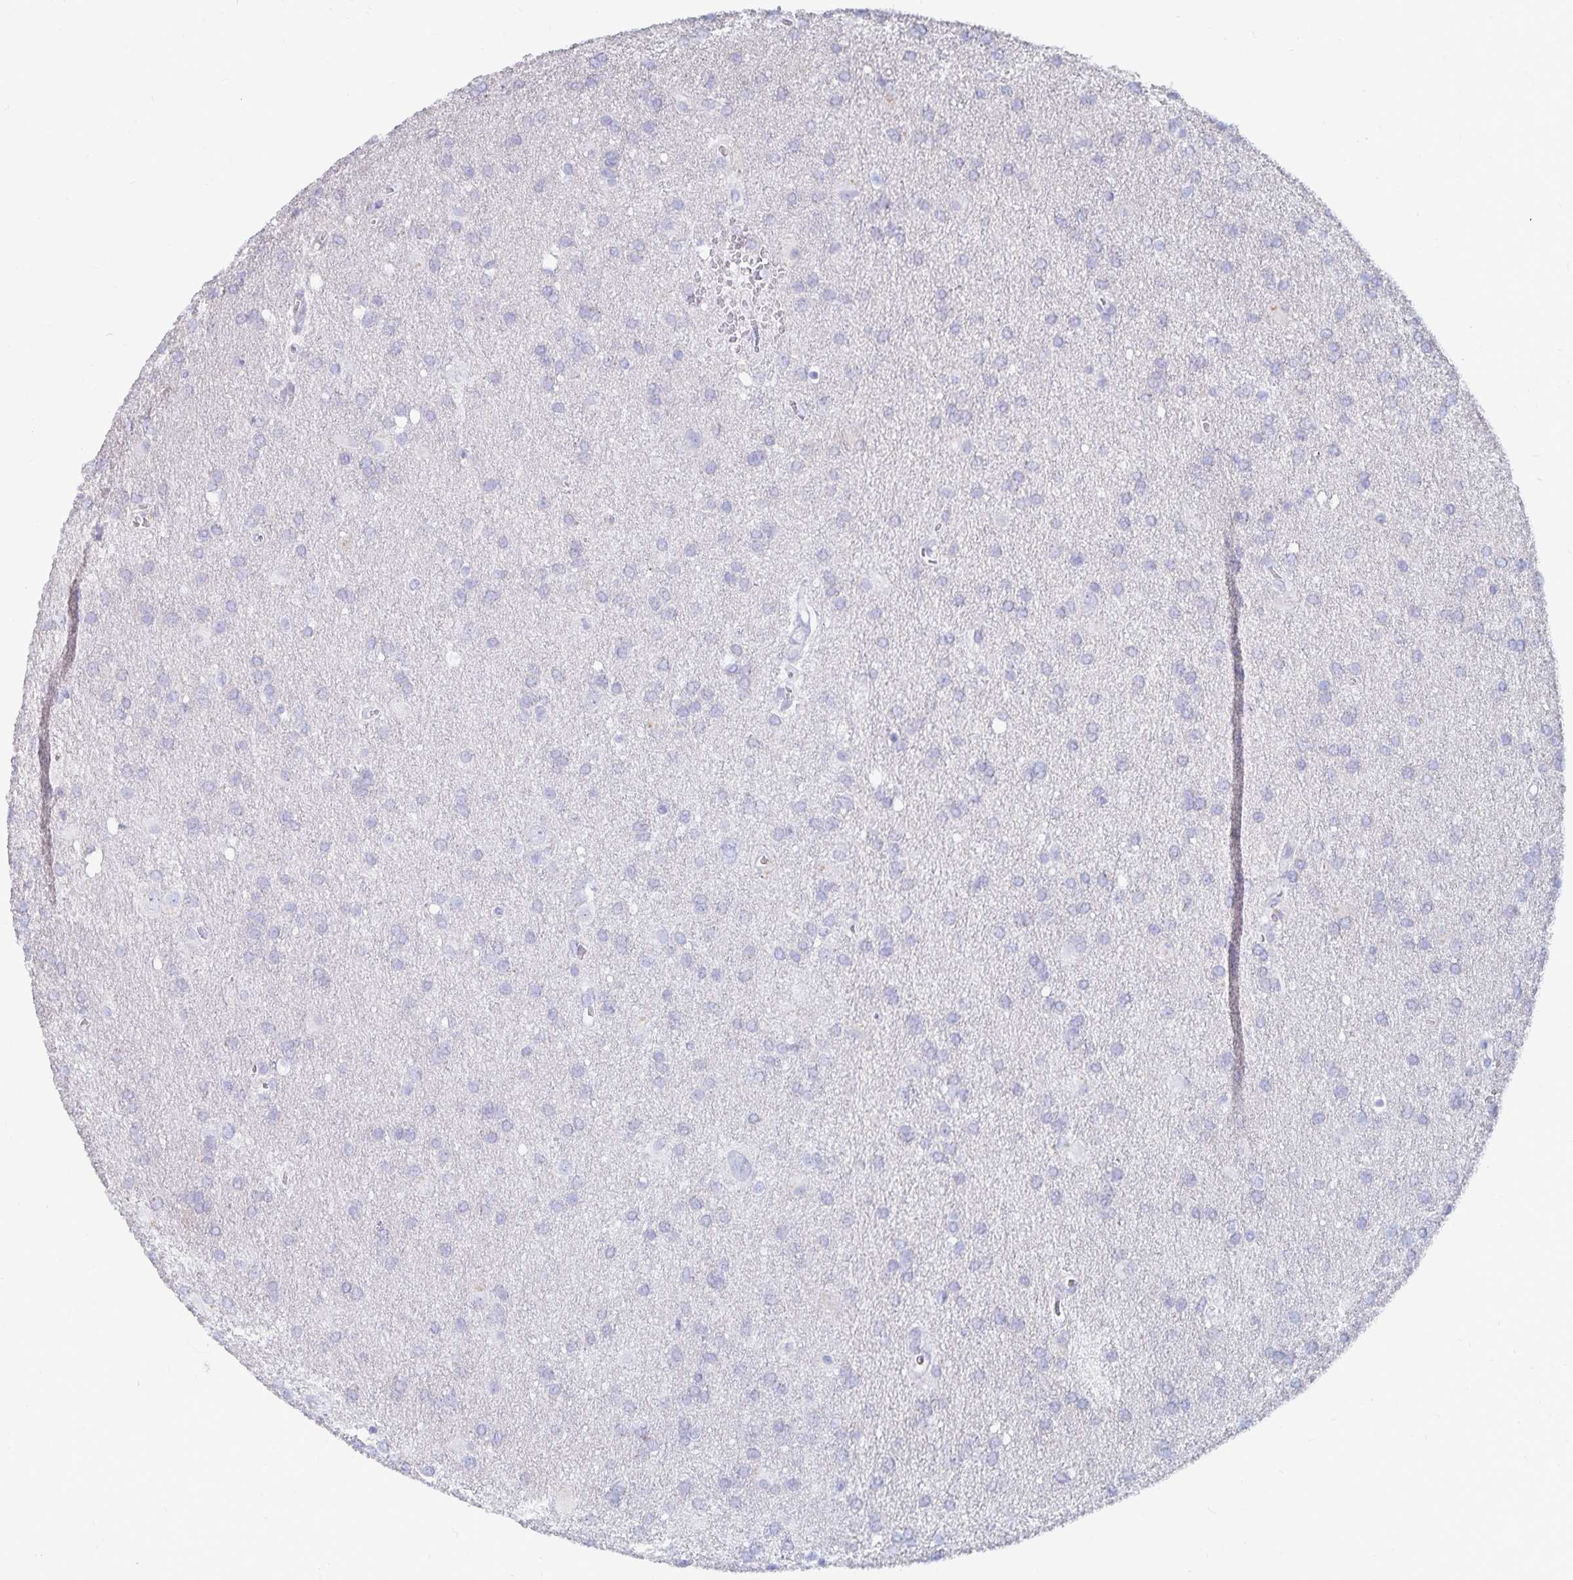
{"staining": {"intensity": "negative", "quantity": "none", "location": "none"}, "tissue": "glioma", "cell_type": "Tumor cells", "image_type": "cancer", "snomed": [{"axis": "morphology", "description": "Glioma, malignant, Low grade"}, {"axis": "topography", "description": "Brain"}], "caption": "DAB immunohistochemical staining of human malignant glioma (low-grade) displays no significant staining in tumor cells.", "gene": "CFAP69", "patient": {"sex": "male", "age": 66}}